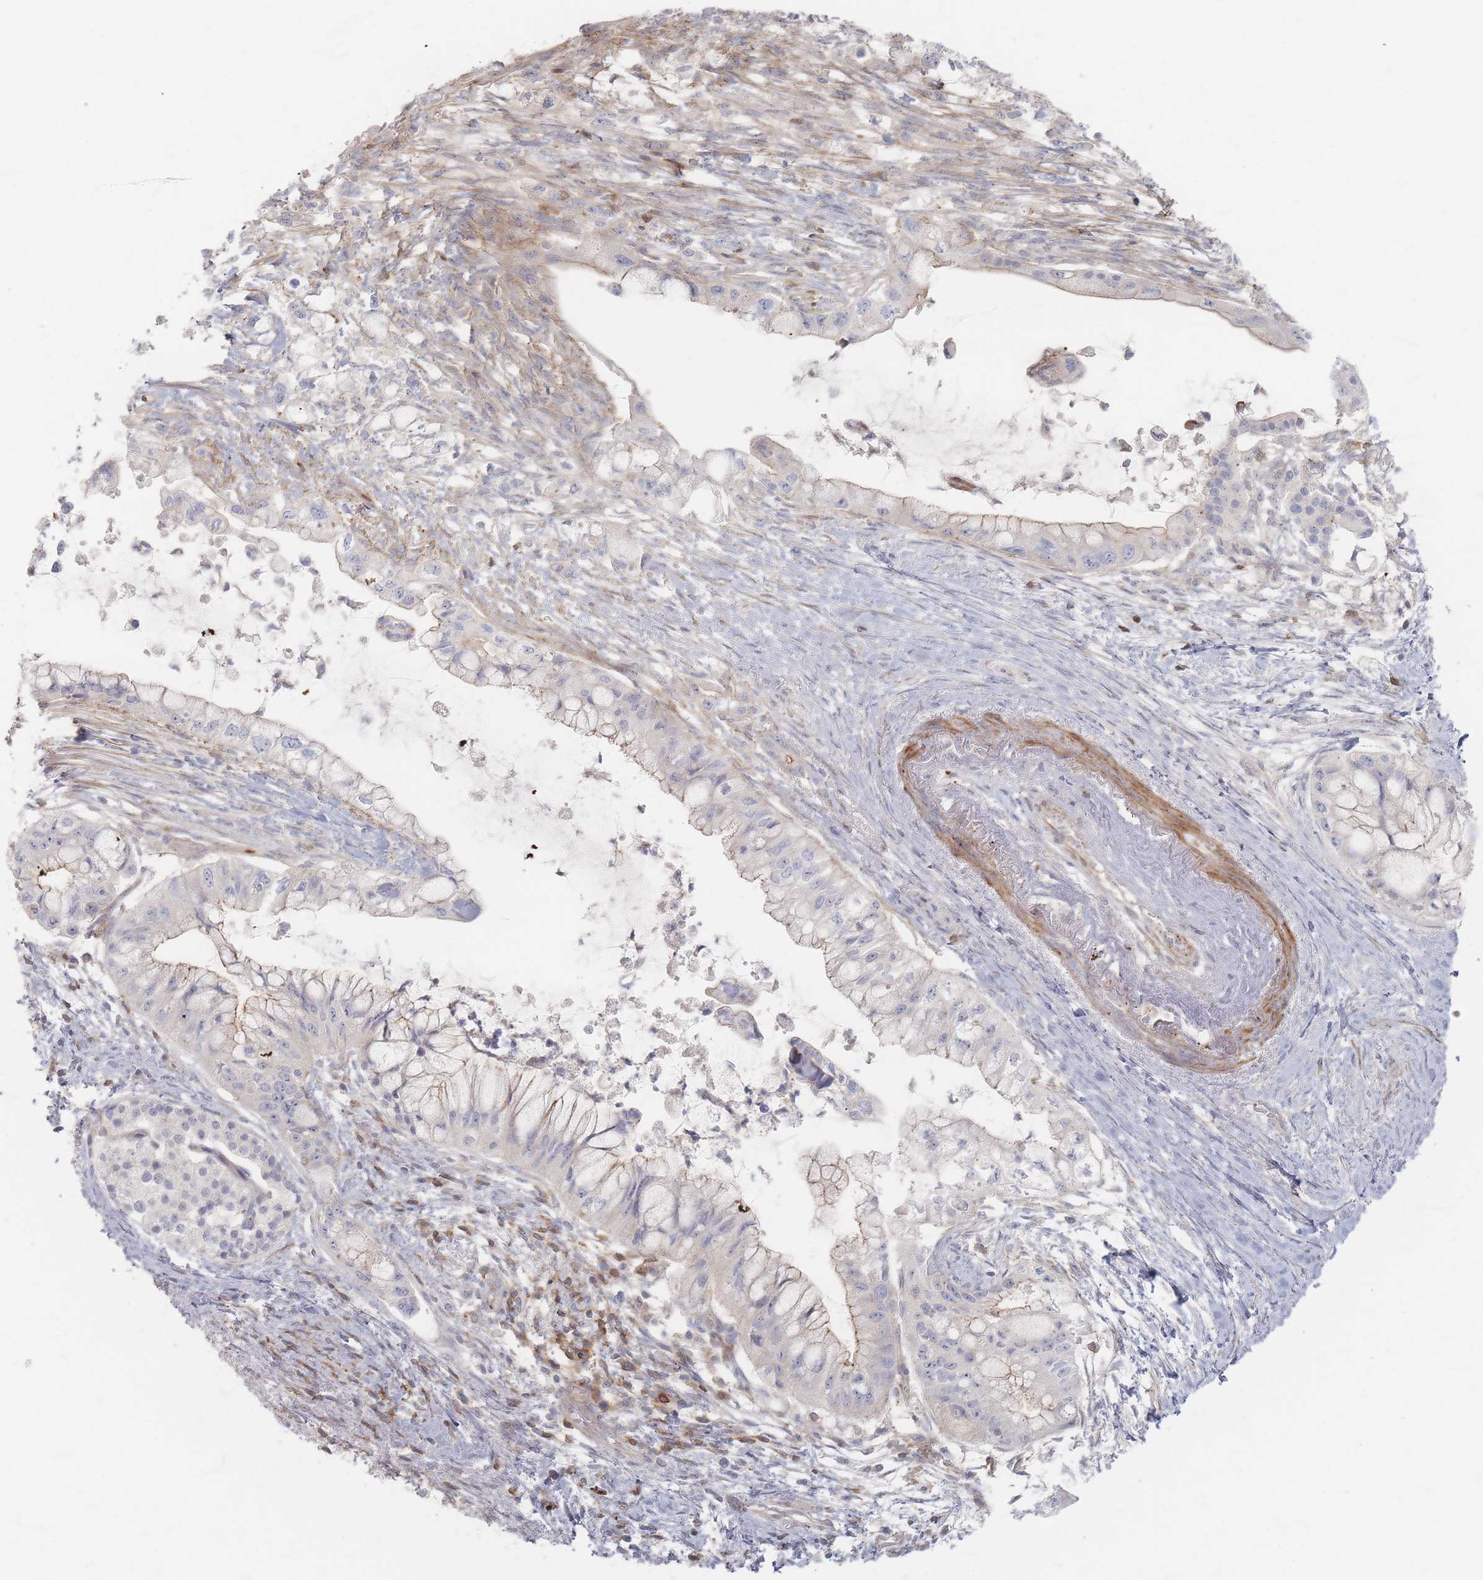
{"staining": {"intensity": "negative", "quantity": "none", "location": "none"}, "tissue": "pancreatic cancer", "cell_type": "Tumor cells", "image_type": "cancer", "snomed": [{"axis": "morphology", "description": "Adenocarcinoma, NOS"}, {"axis": "topography", "description": "Pancreas"}], "caption": "An IHC photomicrograph of pancreatic cancer (adenocarcinoma) is shown. There is no staining in tumor cells of pancreatic cancer (adenocarcinoma).", "gene": "ZNF852", "patient": {"sex": "male", "age": 48}}